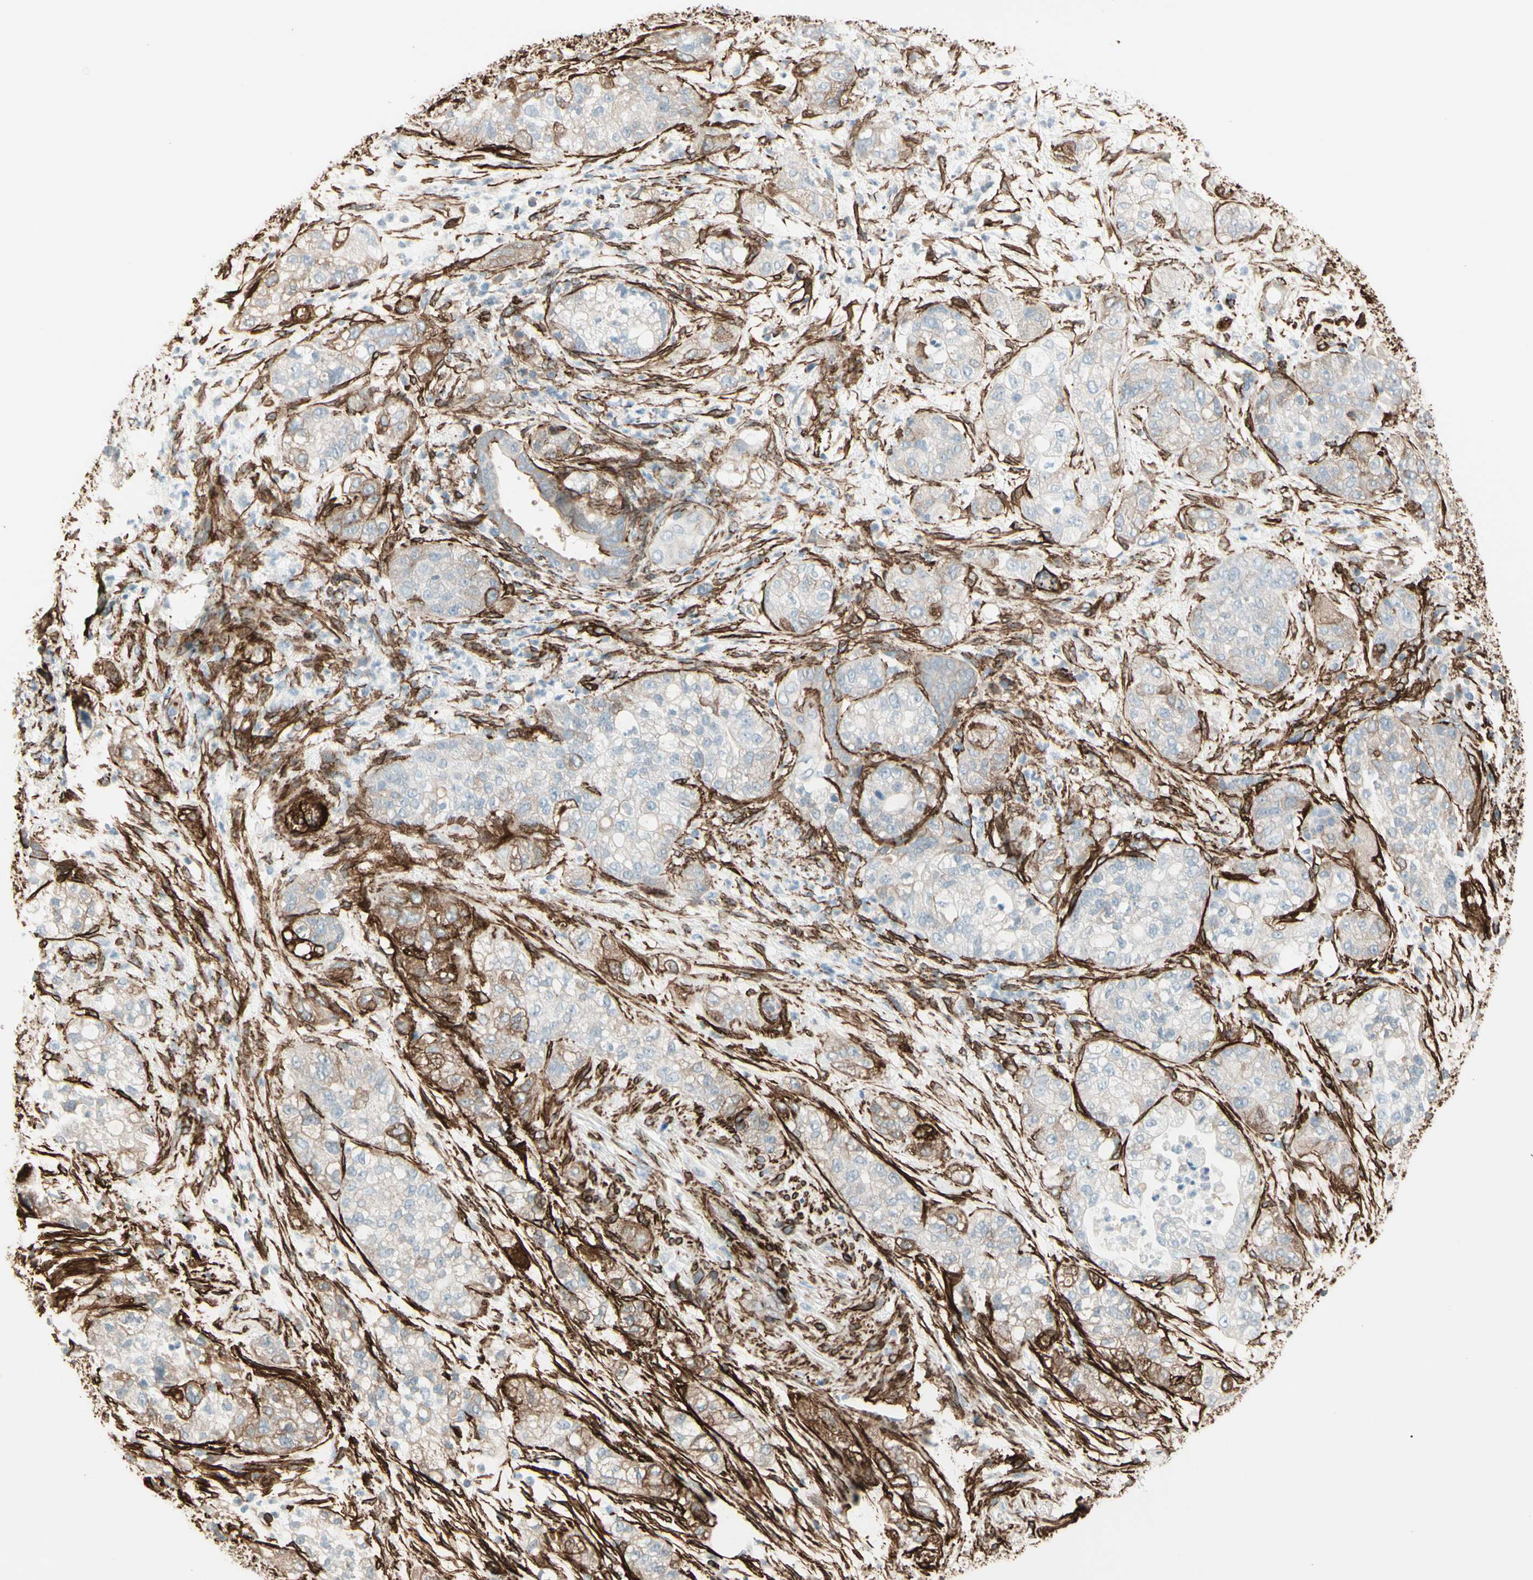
{"staining": {"intensity": "weak", "quantity": "25%-75%", "location": "cytoplasmic/membranous"}, "tissue": "pancreatic cancer", "cell_type": "Tumor cells", "image_type": "cancer", "snomed": [{"axis": "morphology", "description": "Adenocarcinoma, NOS"}, {"axis": "topography", "description": "Pancreas"}], "caption": "Immunohistochemistry (IHC) (DAB (3,3'-diaminobenzidine)) staining of pancreatic adenocarcinoma demonstrates weak cytoplasmic/membranous protein staining in approximately 25%-75% of tumor cells.", "gene": "CALD1", "patient": {"sex": "female", "age": 78}}